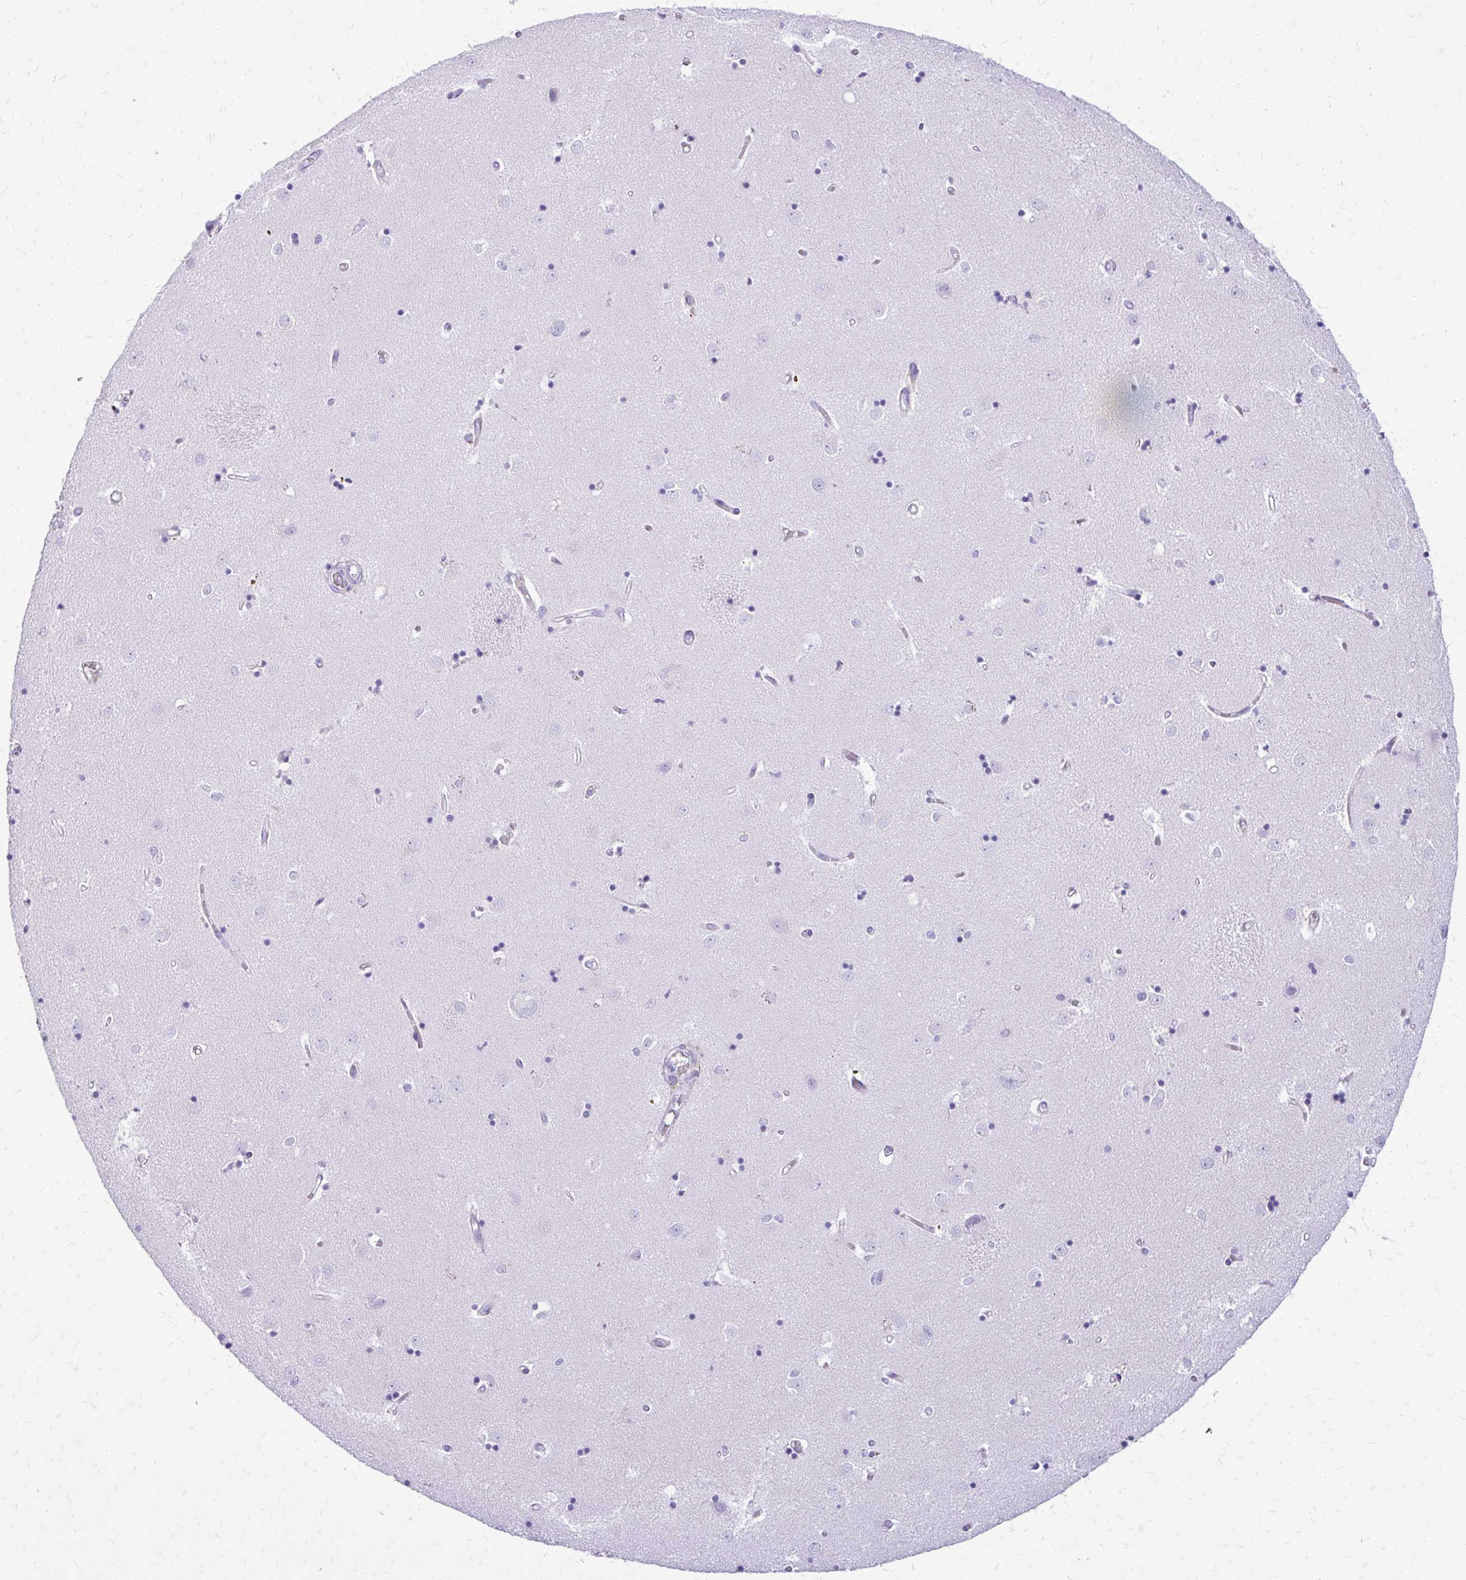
{"staining": {"intensity": "negative", "quantity": "none", "location": "none"}, "tissue": "caudate", "cell_type": "Glial cells", "image_type": "normal", "snomed": [{"axis": "morphology", "description": "Normal tissue, NOS"}, {"axis": "topography", "description": "Lateral ventricle wall"}], "caption": "The immunohistochemistry (IHC) photomicrograph has no significant staining in glial cells of caudate.", "gene": "SIGLEC11", "patient": {"sex": "male", "age": 54}}